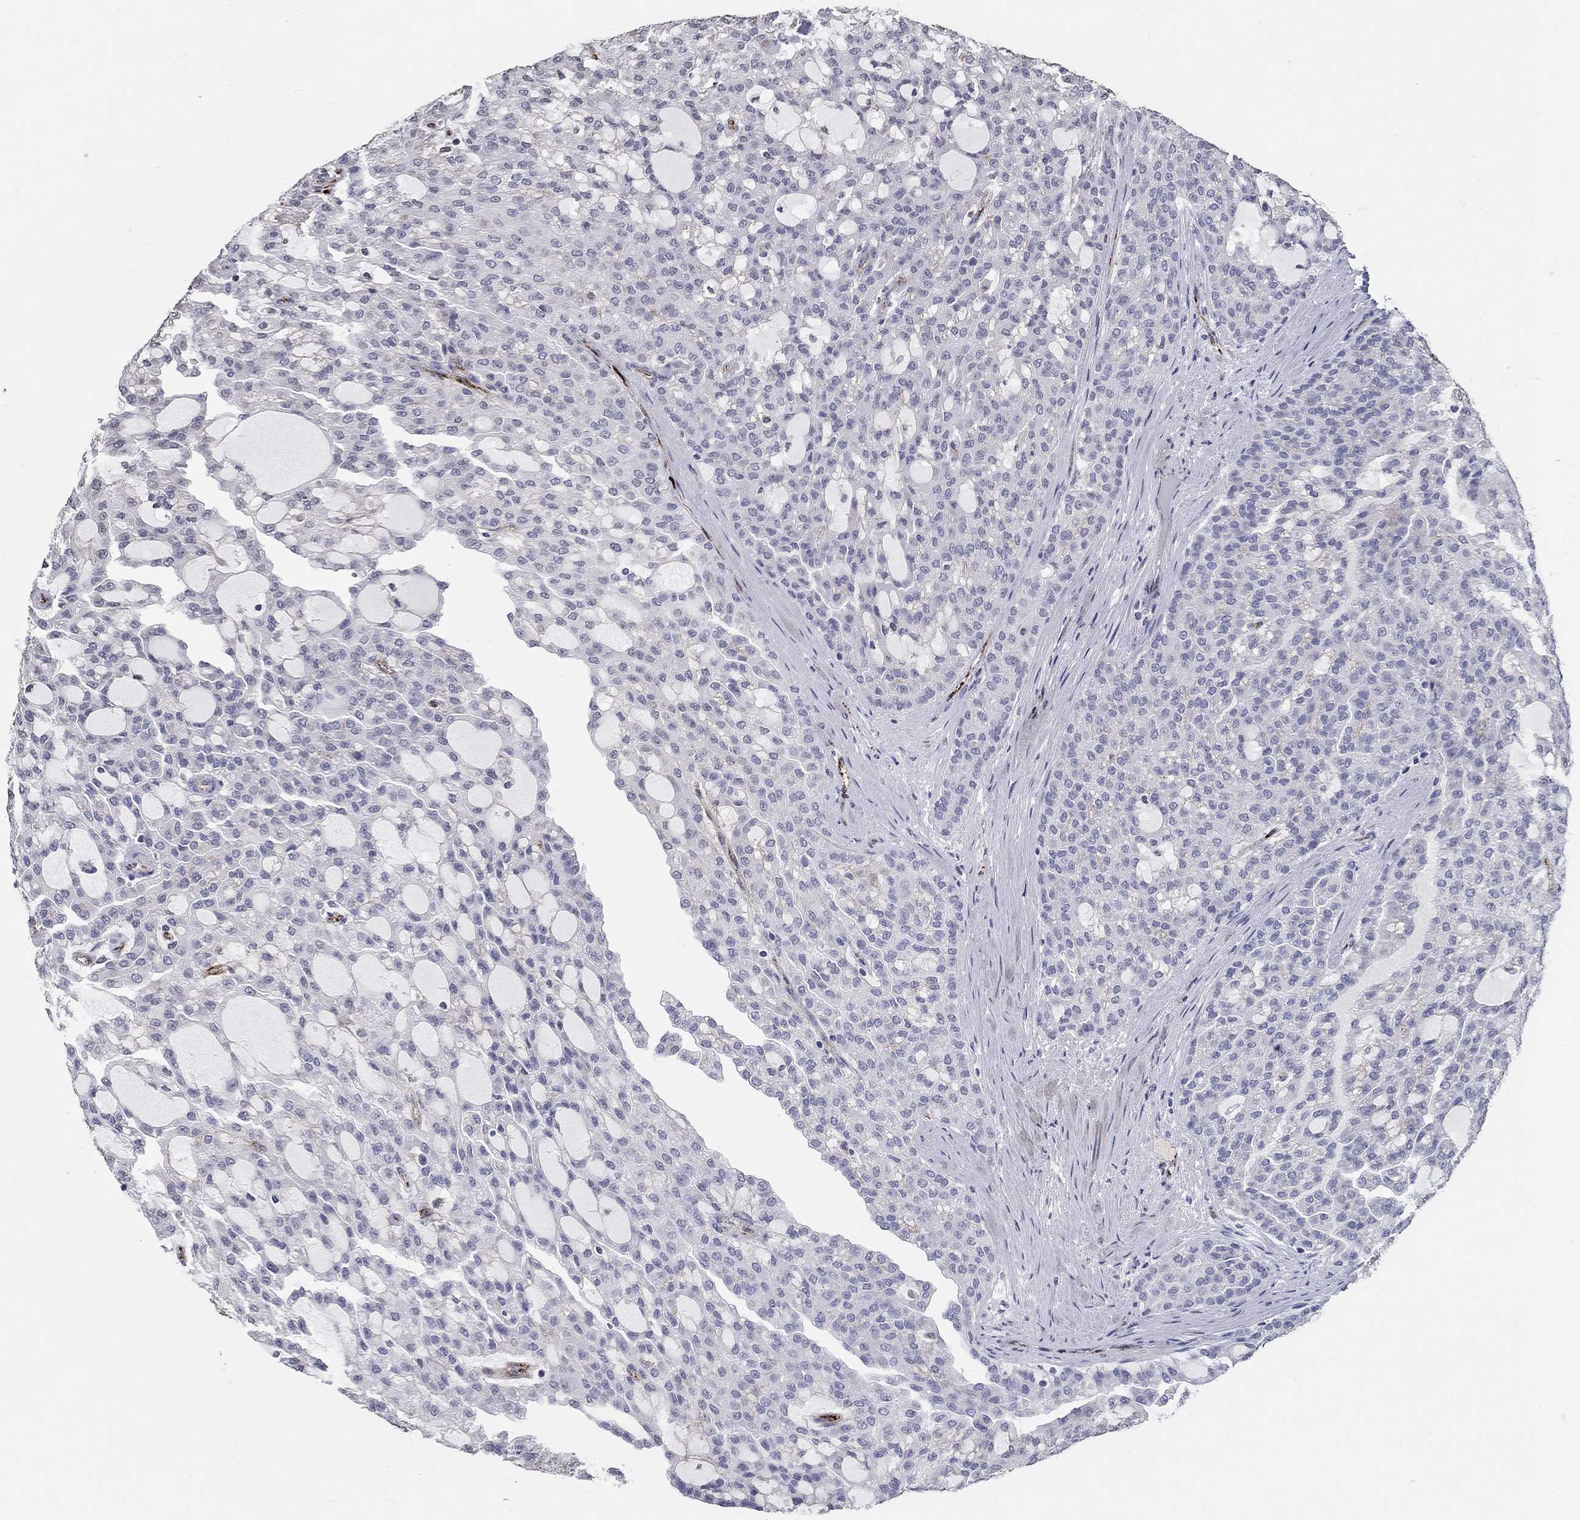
{"staining": {"intensity": "negative", "quantity": "none", "location": "none"}, "tissue": "renal cancer", "cell_type": "Tumor cells", "image_type": "cancer", "snomed": [{"axis": "morphology", "description": "Adenocarcinoma, NOS"}, {"axis": "topography", "description": "Kidney"}], "caption": "Adenocarcinoma (renal) stained for a protein using IHC demonstrates no staining tumor cells.", "gene": "TINAG", "patient": {"sex": "male", "age": 63}}